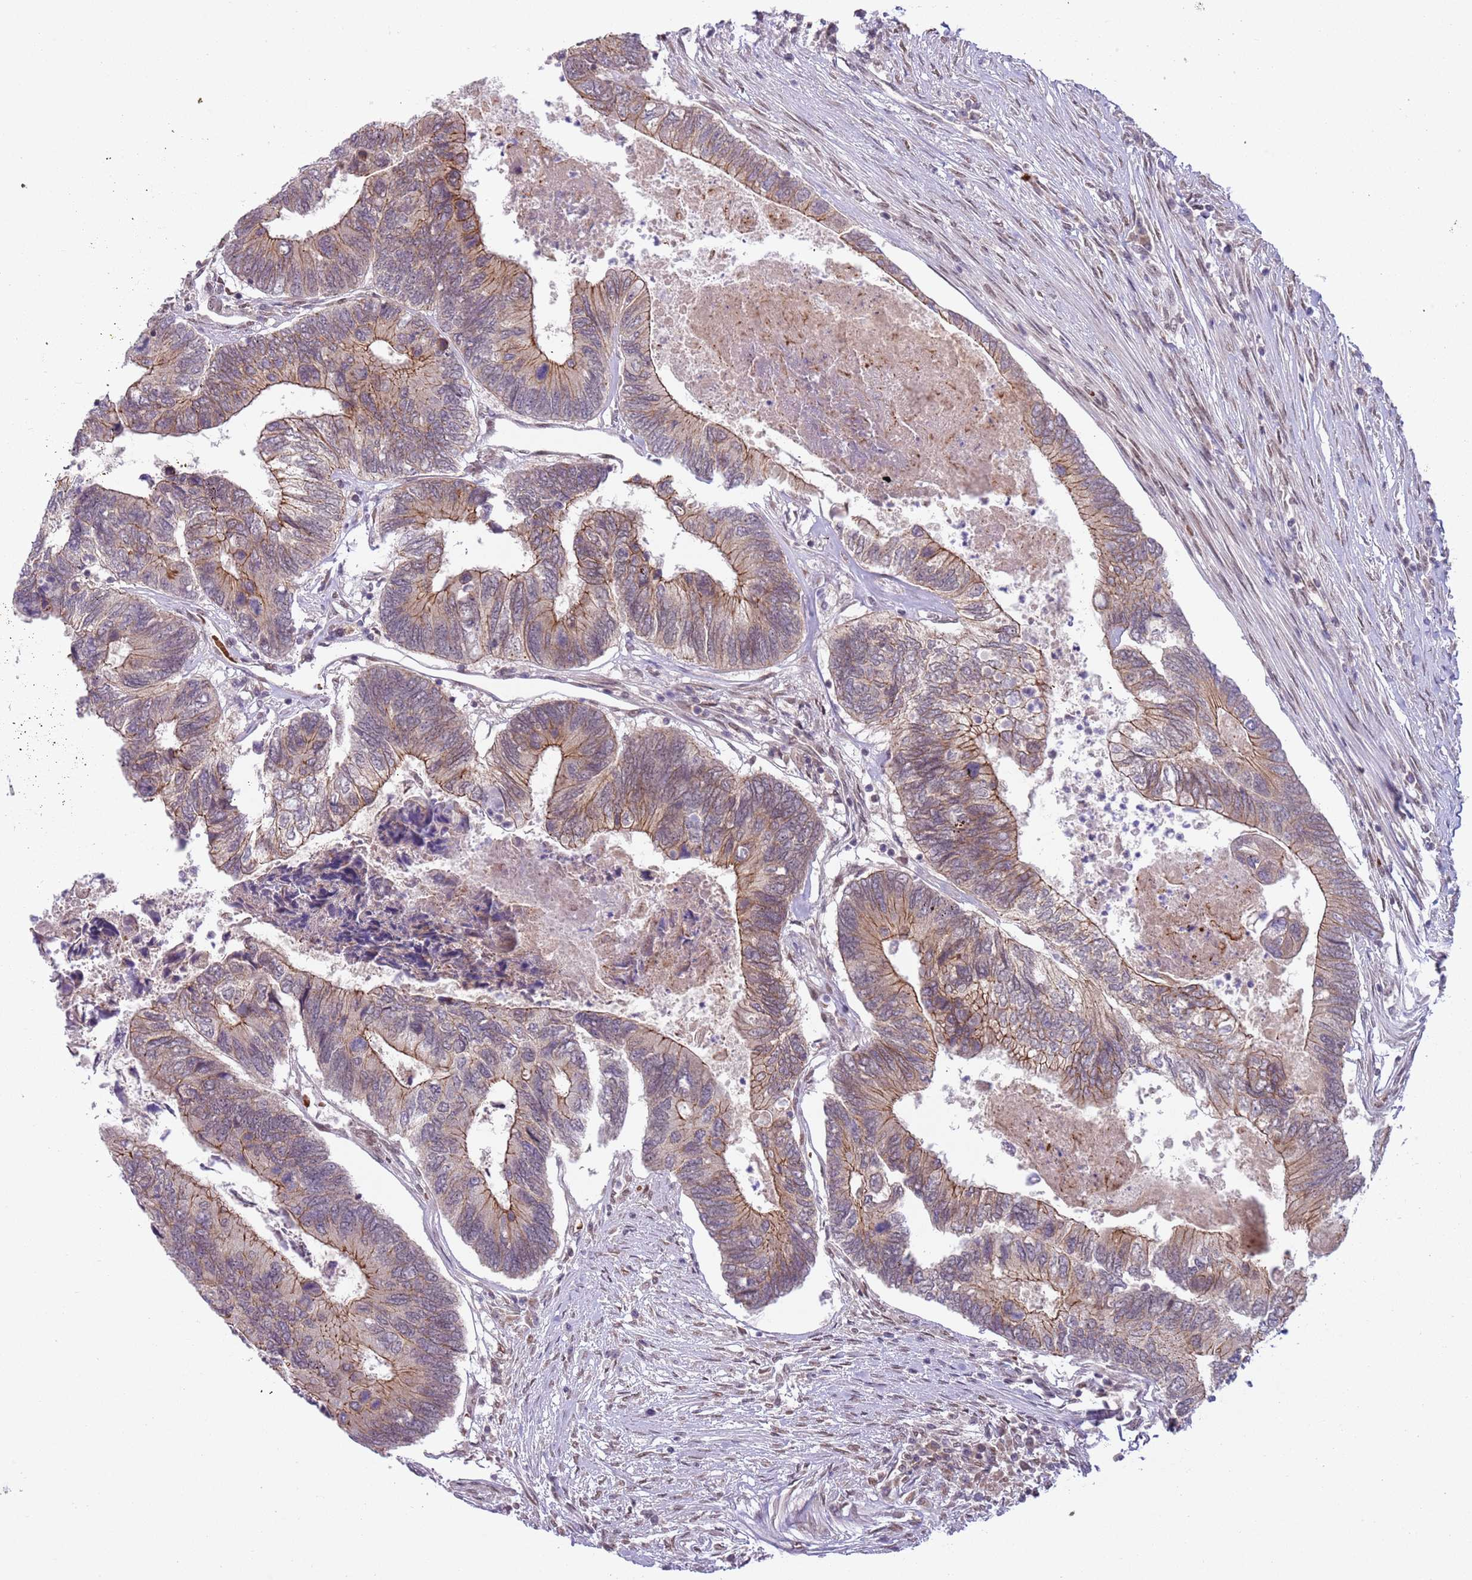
{"staining": {"intensity": "moderate", "quantity": "25%-75%", "location": "cytoplasmic/membranous"}, "tissue": "colorectal cancer", "cell_type": "Tumor cells", "image_type": "cancer", "snomed": [{"axis": "morphology", "description": "Adenocarcinoma, NOS"}, {"axis": "topography", "description": "Colon"}], "caption": "This is a micrograph of IHC staining of adenocarcinoma (colorectal), which shows moderate staining in the cytoplasmic/membranous of tumor cells.", "gene": "TM2D1", "patient": {"sex": "female", "age": 67}}